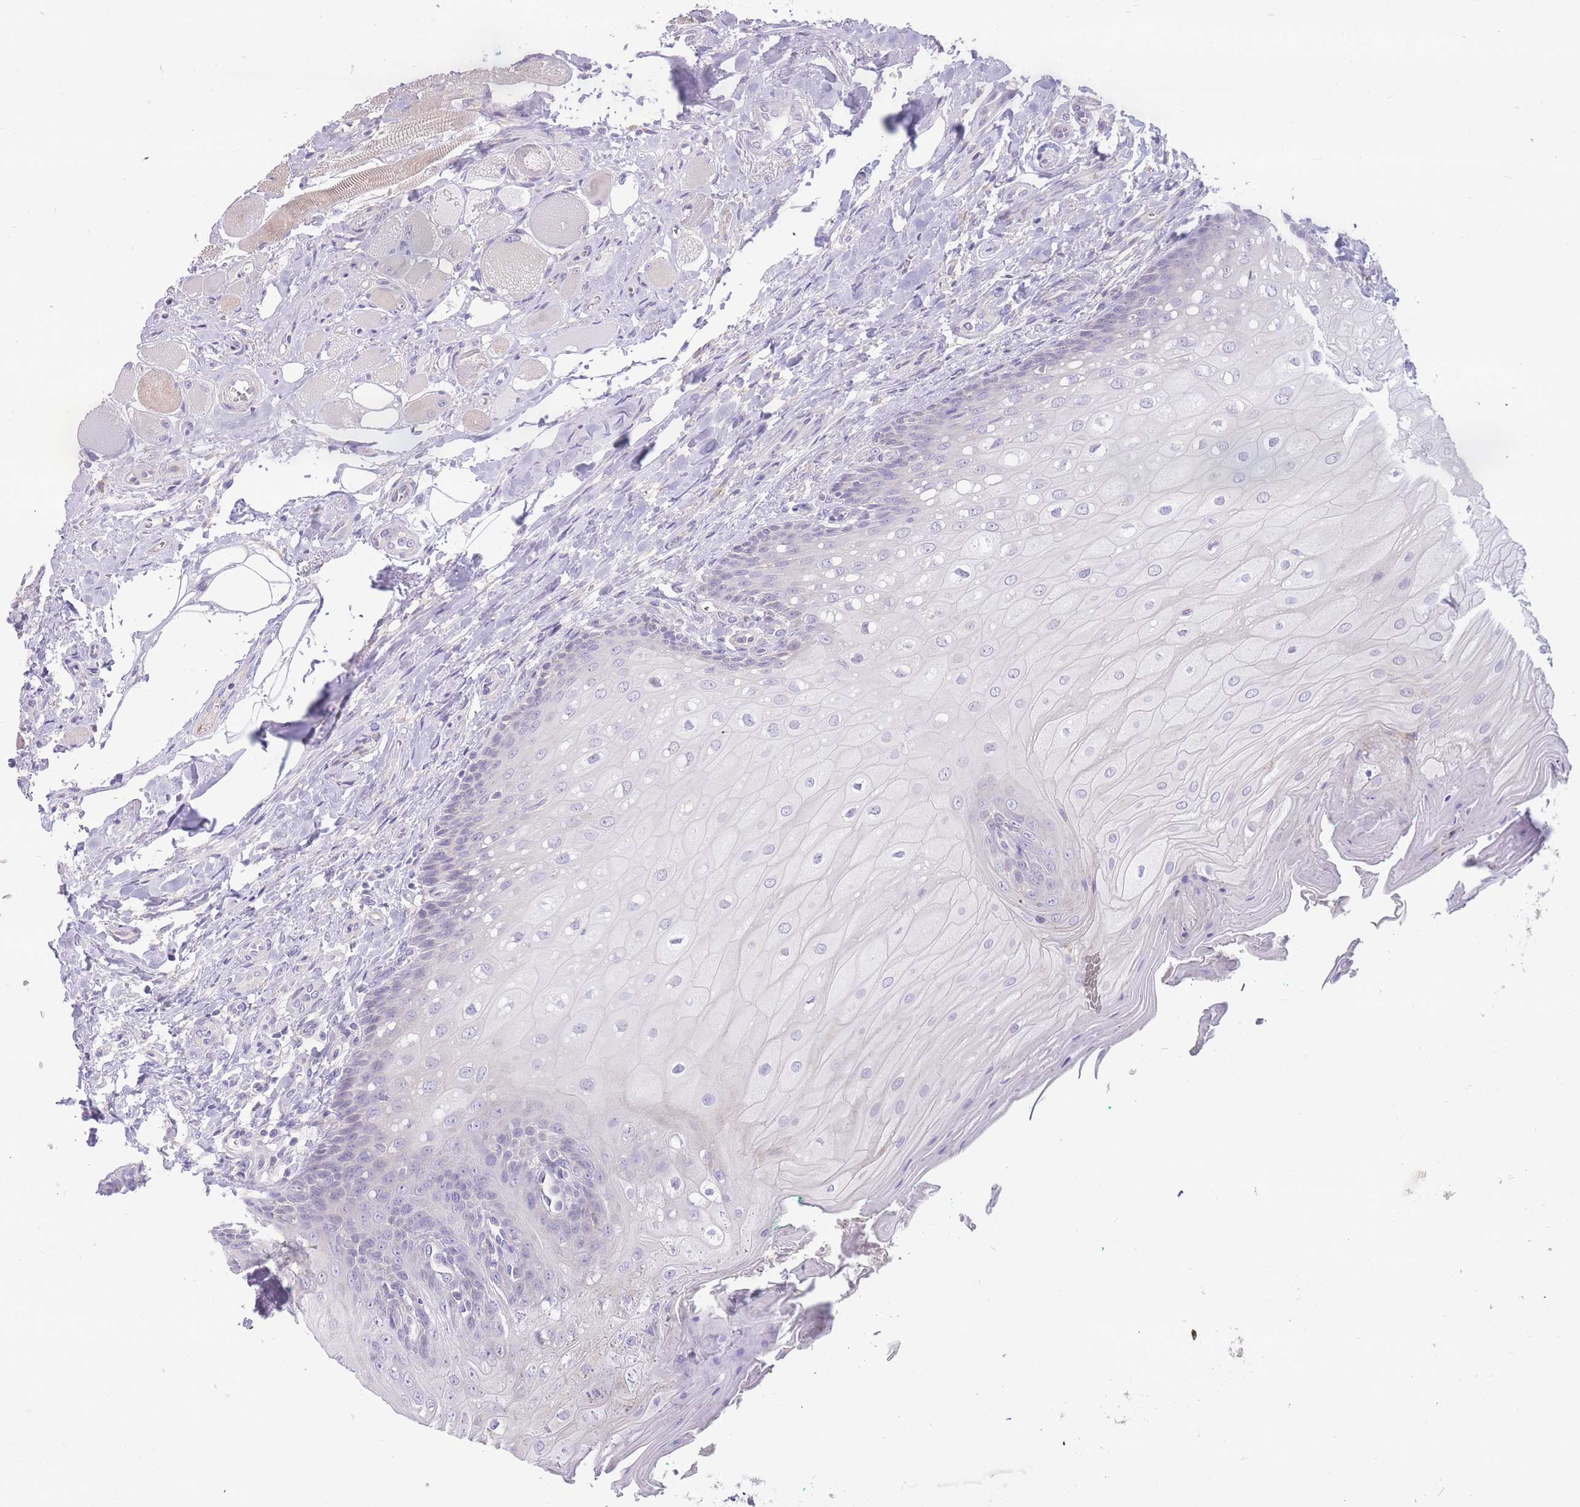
{"staining": {"intensity": "negative", "quantity": "none", "location": "none"}, "tissue": "oral mucosa", "cell_type": "Squamous epithelial cells", "image_type": "normal", "snomed": [{"axis": "morphology", "description": "Normal tissue, NOS"}, {"axis": "morphology", "description": "Squamous cell carcinoma, NOS"}, {"axis": "topography", "description": "Oral tissue"}, {"axis": "topography", "description": "Tounge, NOS"}, {"axis": "topography", "description": "Head-Neck"}], "caption": "This photomicrograph is of benign oral mucosa stained with IHC to label a protein in brown with the nuclei are counter-stained blue. There is no staining in squamous epithelial cells. Nuclei are stained in blue.", "gene": "TRAPPC5", "patient": {"sex": "male", "age": 79}}